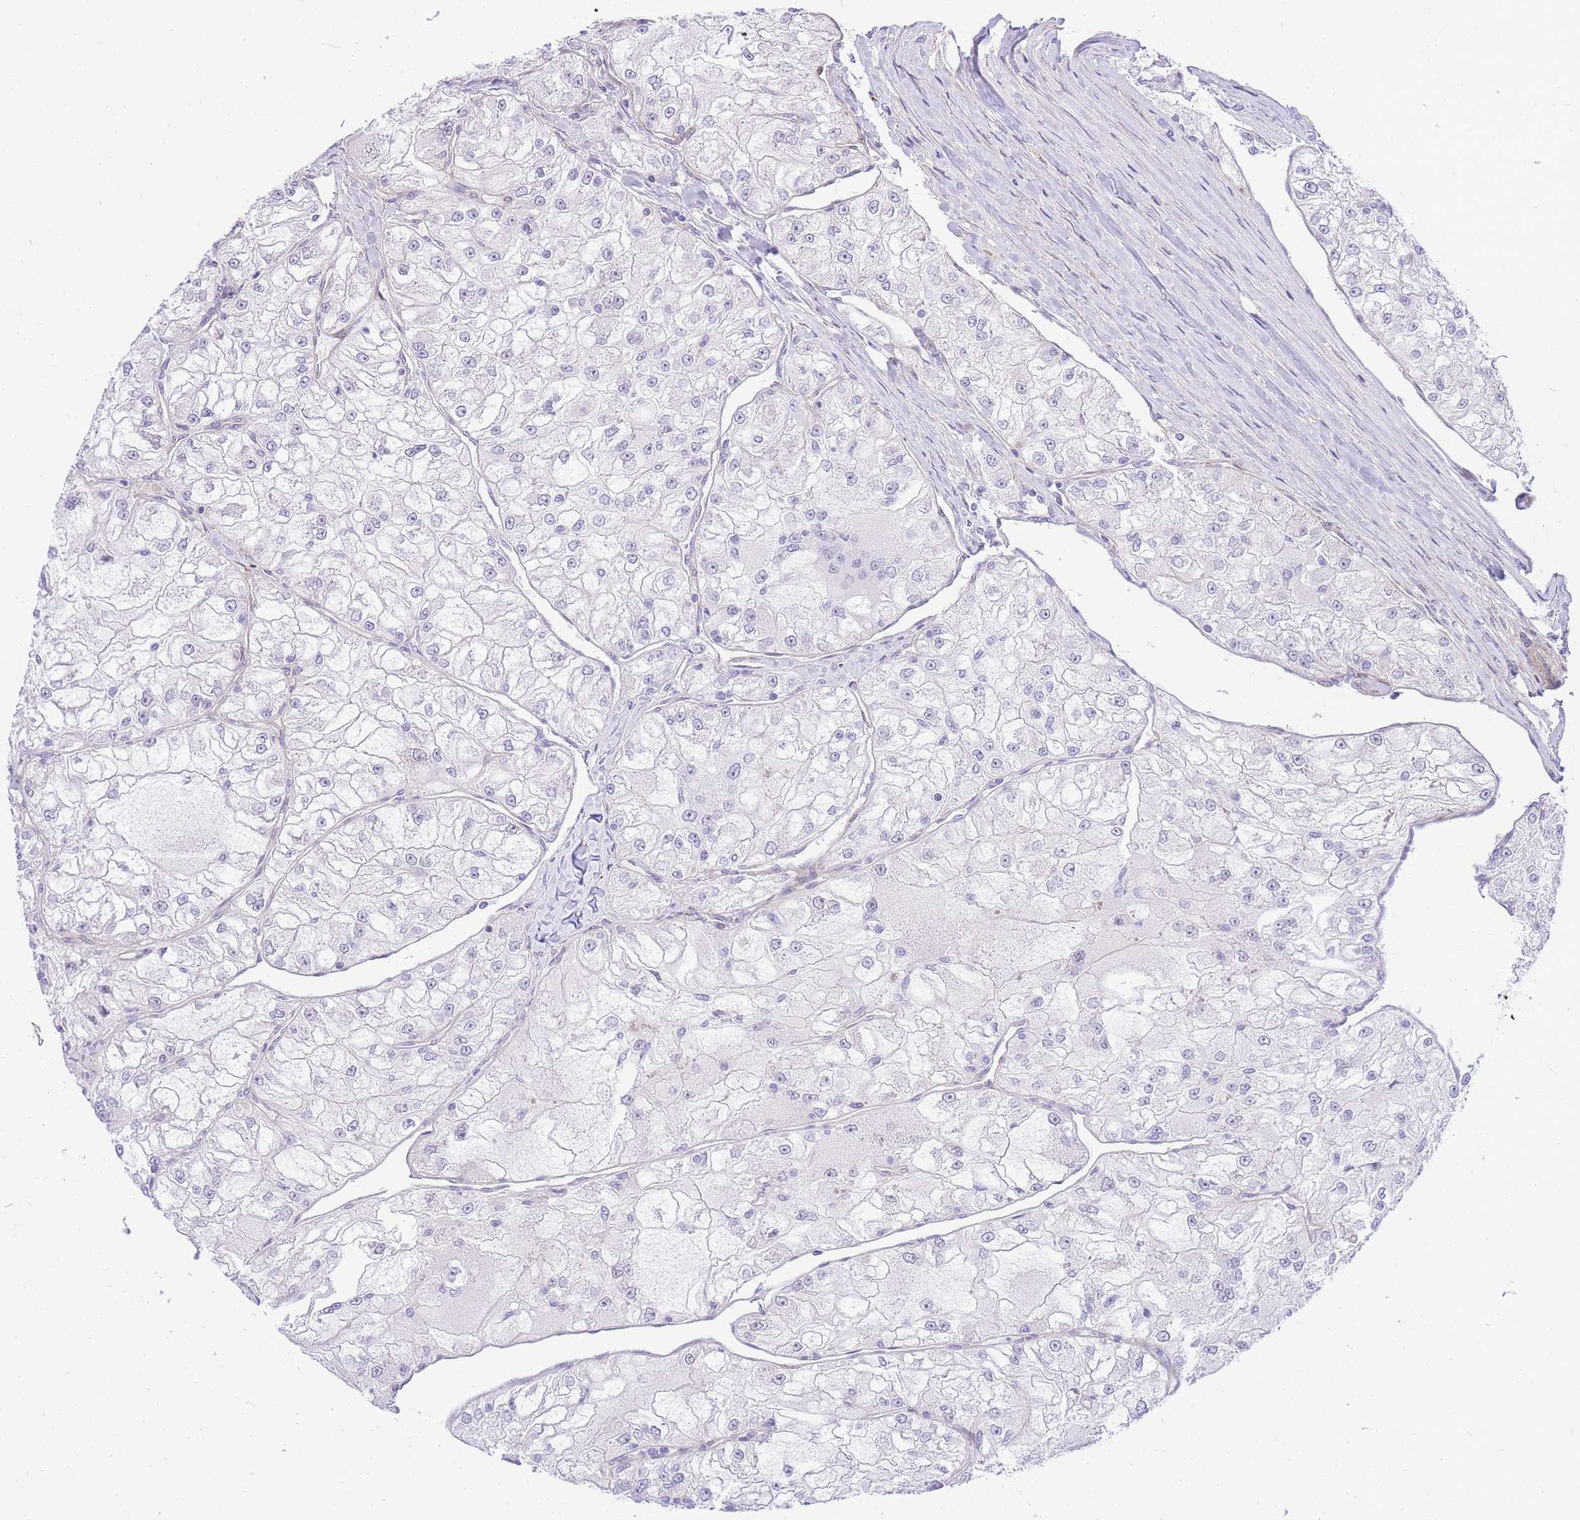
{"staining": {"intensity": "negative", "quantity": "none", "location": "none"}, "tissue": "renal cancer", "cell_type": "Tumor cells", "image_type": "cancer", "snomed": [{"axis": "morphology", "description": "Adenocarcinoma, NOS"}, {"axis": "topography", "description": "Kidney"}], "caption": "Immunohistochemical staining of human renal cancer shows no significant positivity in tumor cells.", "gene": "S100PBP", "patient": {"sex": "female", "age": 72}}